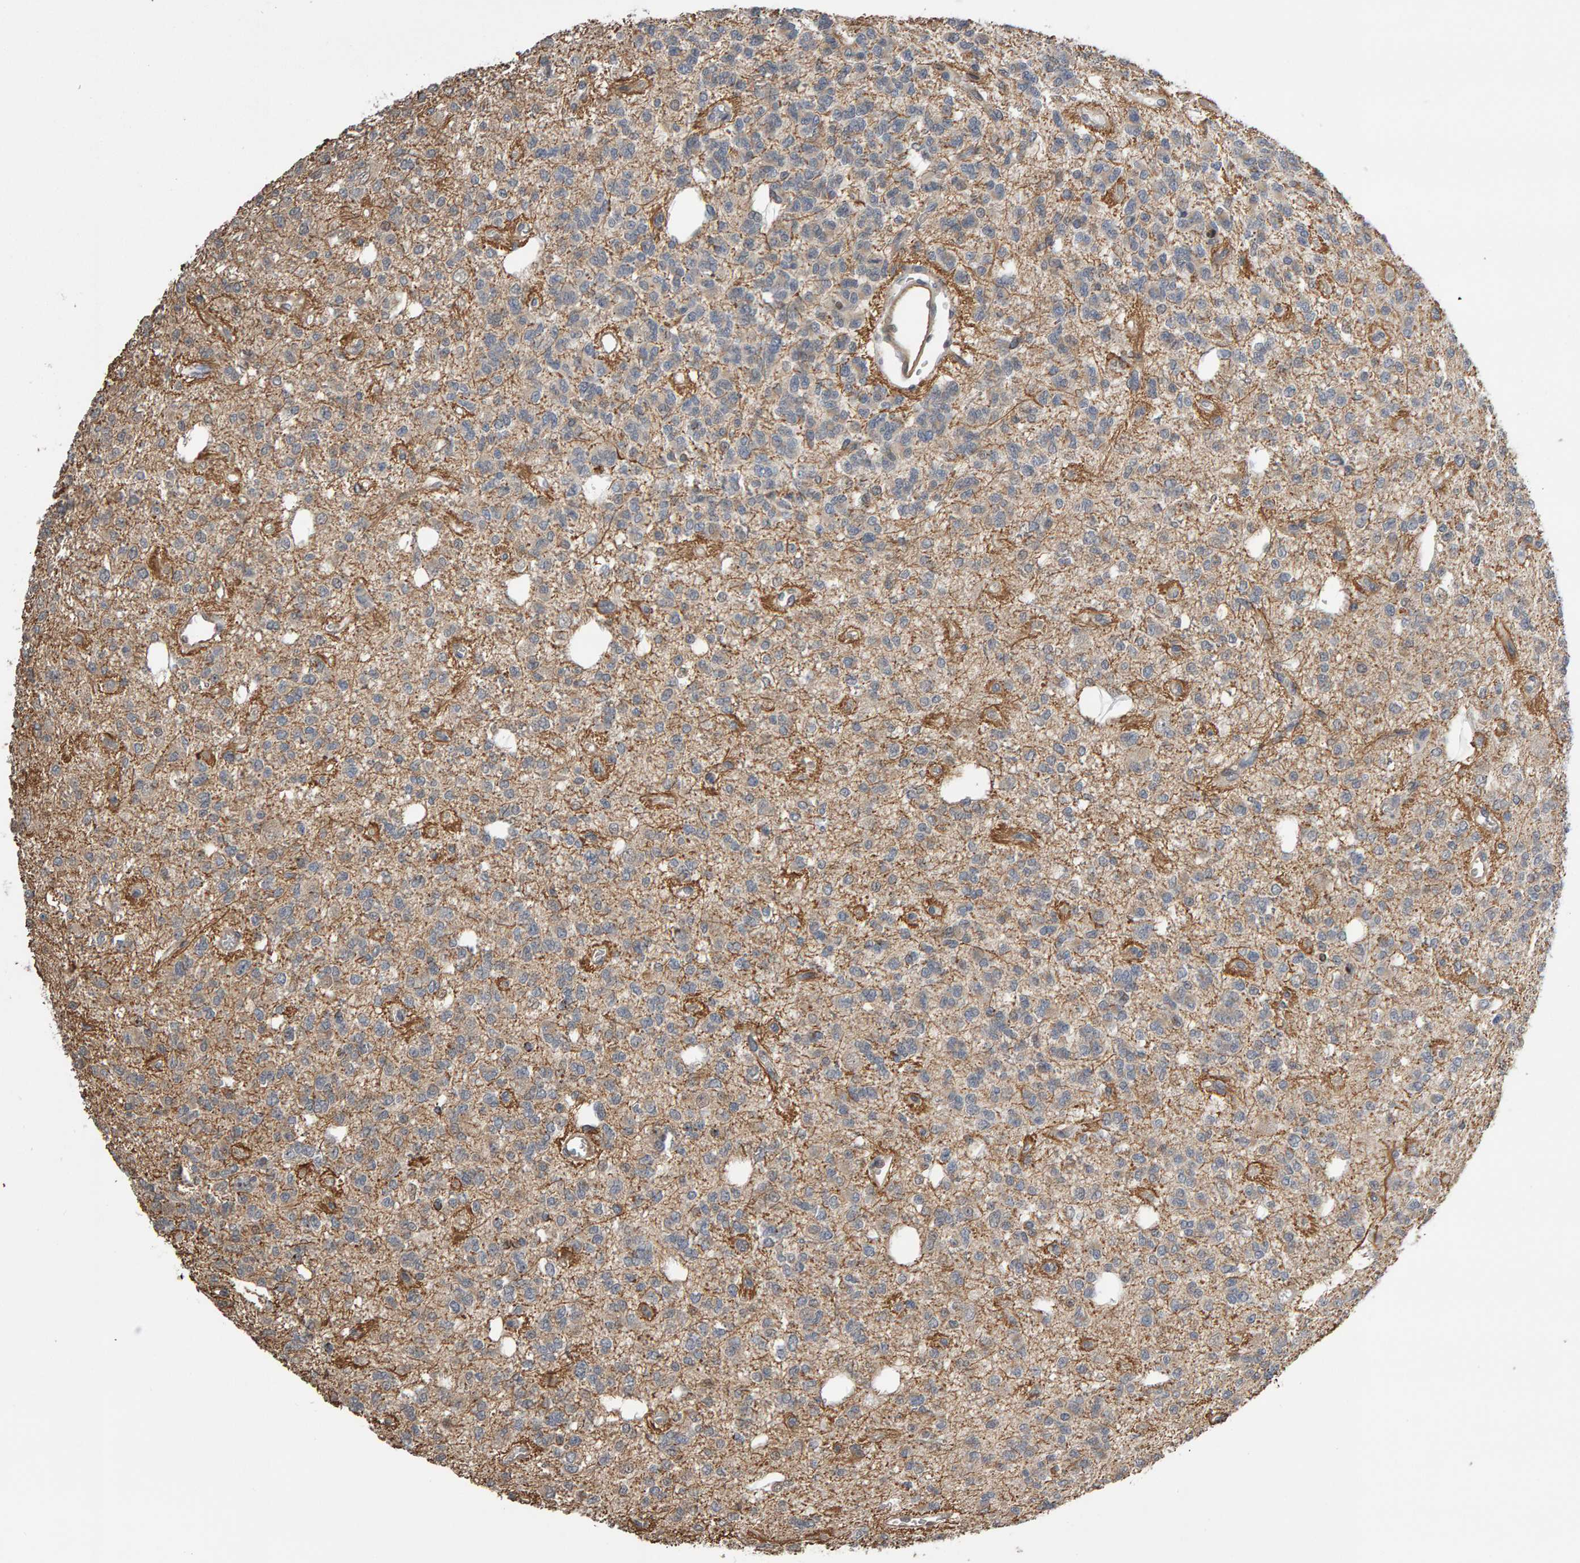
{"staining": {"intensity": "weak", "quantity": ">75%", "location": "cytoplasmic/membranous"}, "tissue": "glioma", "cell_type": "Tumor cells", "image_type": "cancer", "snomed": [{"axis": "morphology", "description": "Glioma, malignant, Low grade"}, {"axis": "topography", "description": "Brain"}], "caption": "This photomicrograph demonstrates IHC staining of human malignant glioma (low-grade), with low weak cytoplasmic/membranous expression in approximately >75% of tumor cells.", "gene": "COASY", "patient": {"sex": "male", "age": 38}}